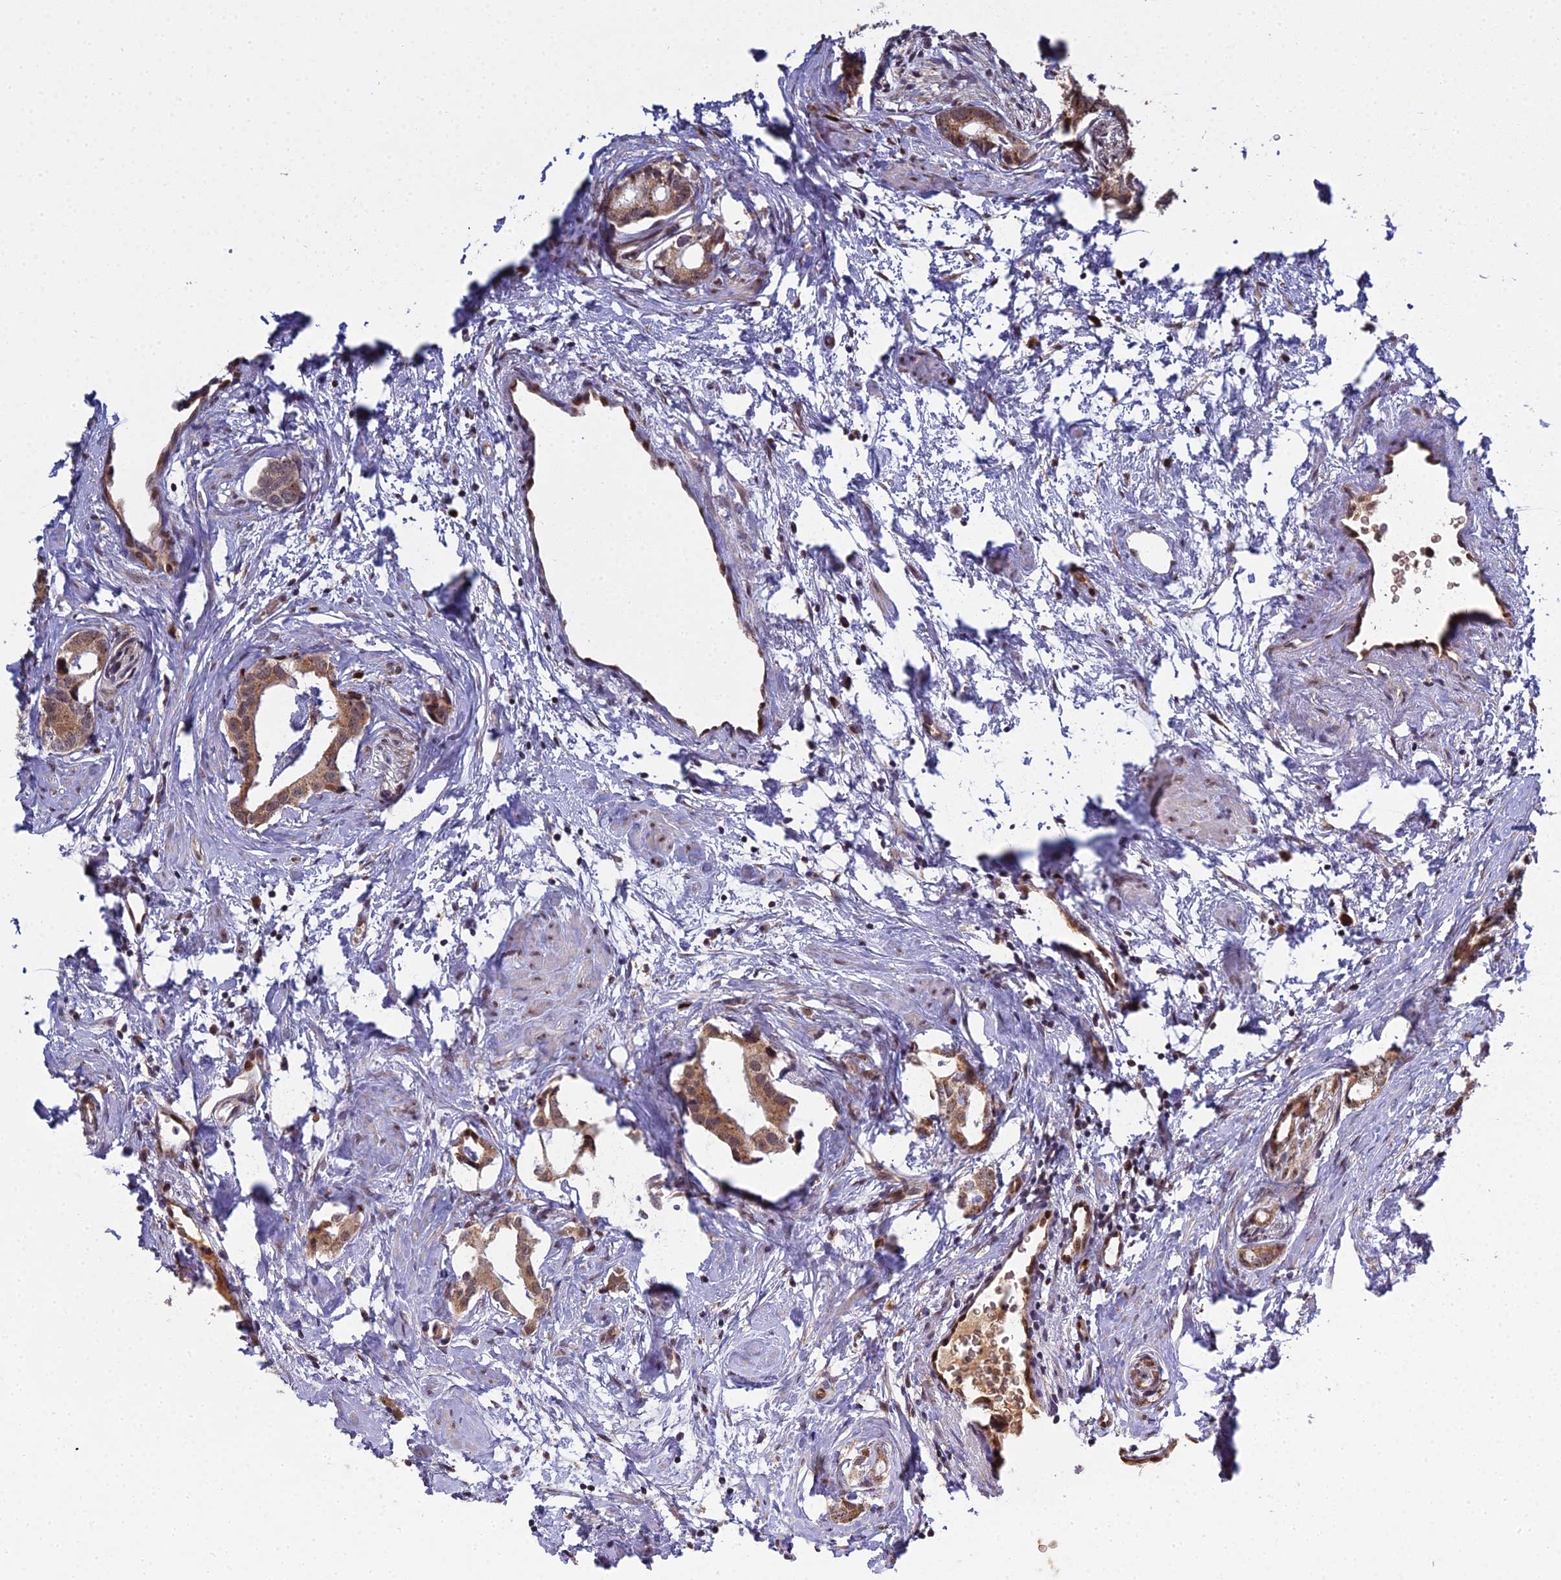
{"staining": {"intensity": "moderate", "quantity": ">75%", "location": "cytoplasmic/membranous,nuclear"}, "tissue": "prostate cancer", "cell_type": "Tumor cells", "image_type": "cancer", "snomed": [{"axis": "morphology", "description": "Adenocarcinoma, Low grade"}, {"axis": "topography", "description": "Prostate"}], "caption": "High-magnification brightfield microscopy of prostate adenocarcinoma (low-grade) stained with DAB (brown) and counterstained with hematoxylin (blue). tumor cells exhibit moderate cytoplasmic/membranous and nuclear positivity is appreciated in about>75% of cells.", "gene": "MEOX1", "patient": {"sex": "male", "age": 63}}